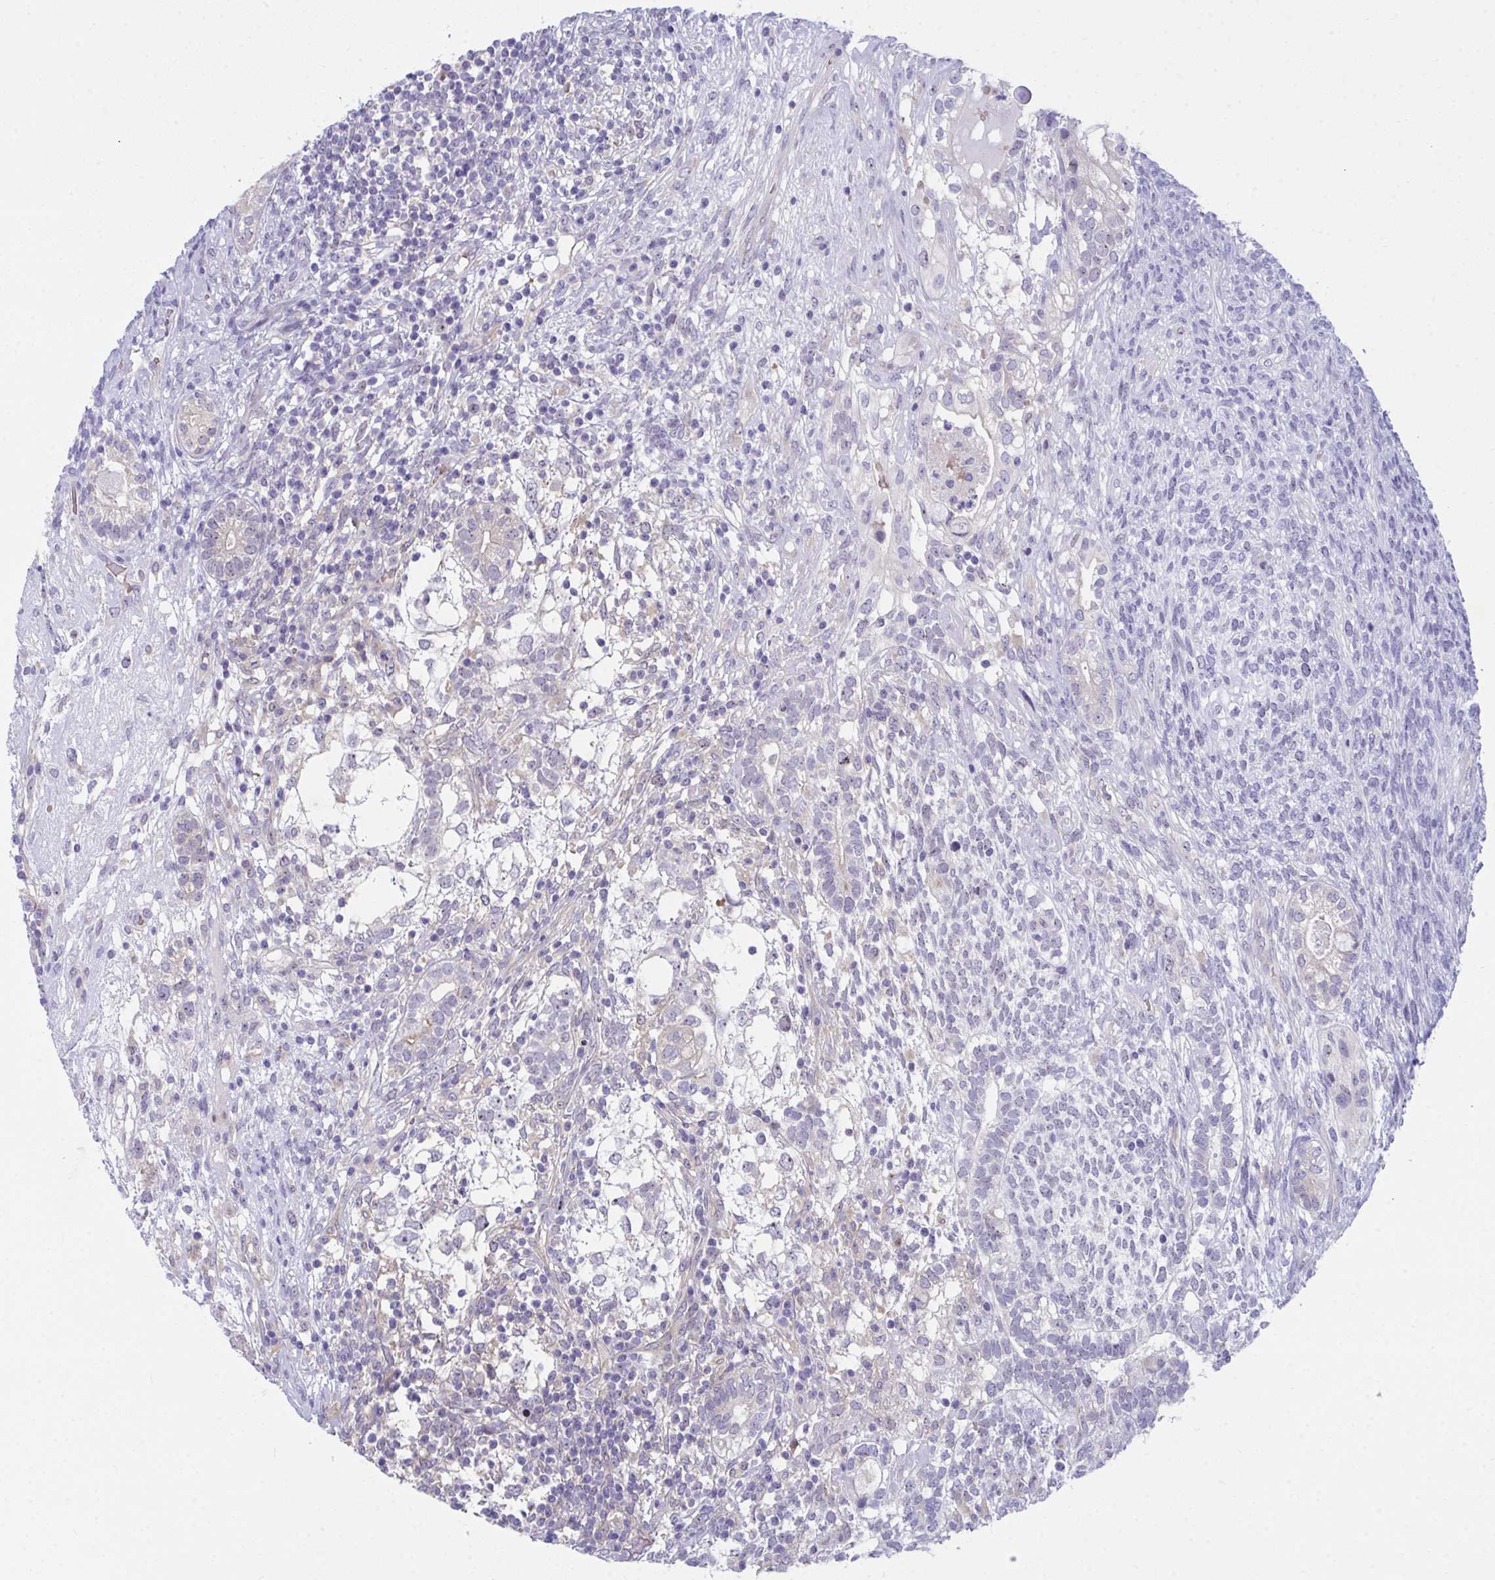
{"staining": {"intensity": "negative", "quantity": "none", "location": "none"}, "tissue": "testis cancer", "cell_type": "Tumor cells", "image_type": "cancer", "snomed": [{"axis": "morphology", "description": "Seminoma, NOS"}, {"axis": "morphology", "description": "Carcinoma, Embryonal, NOS"}, {"axis": "topography", "description": "Testis"}], "caption": "Immunohistochemical staining of human testis cancer (embryonal carcinoma) shows no significant expression in tumor cells. The staining is performed using DAB (3,3'-diaminobenzidine) brown chromogen with nuclei counter-stained in using hematoxylin.", "gene": "CENPQ", "patient": {"sex": "male", "age": 41}}